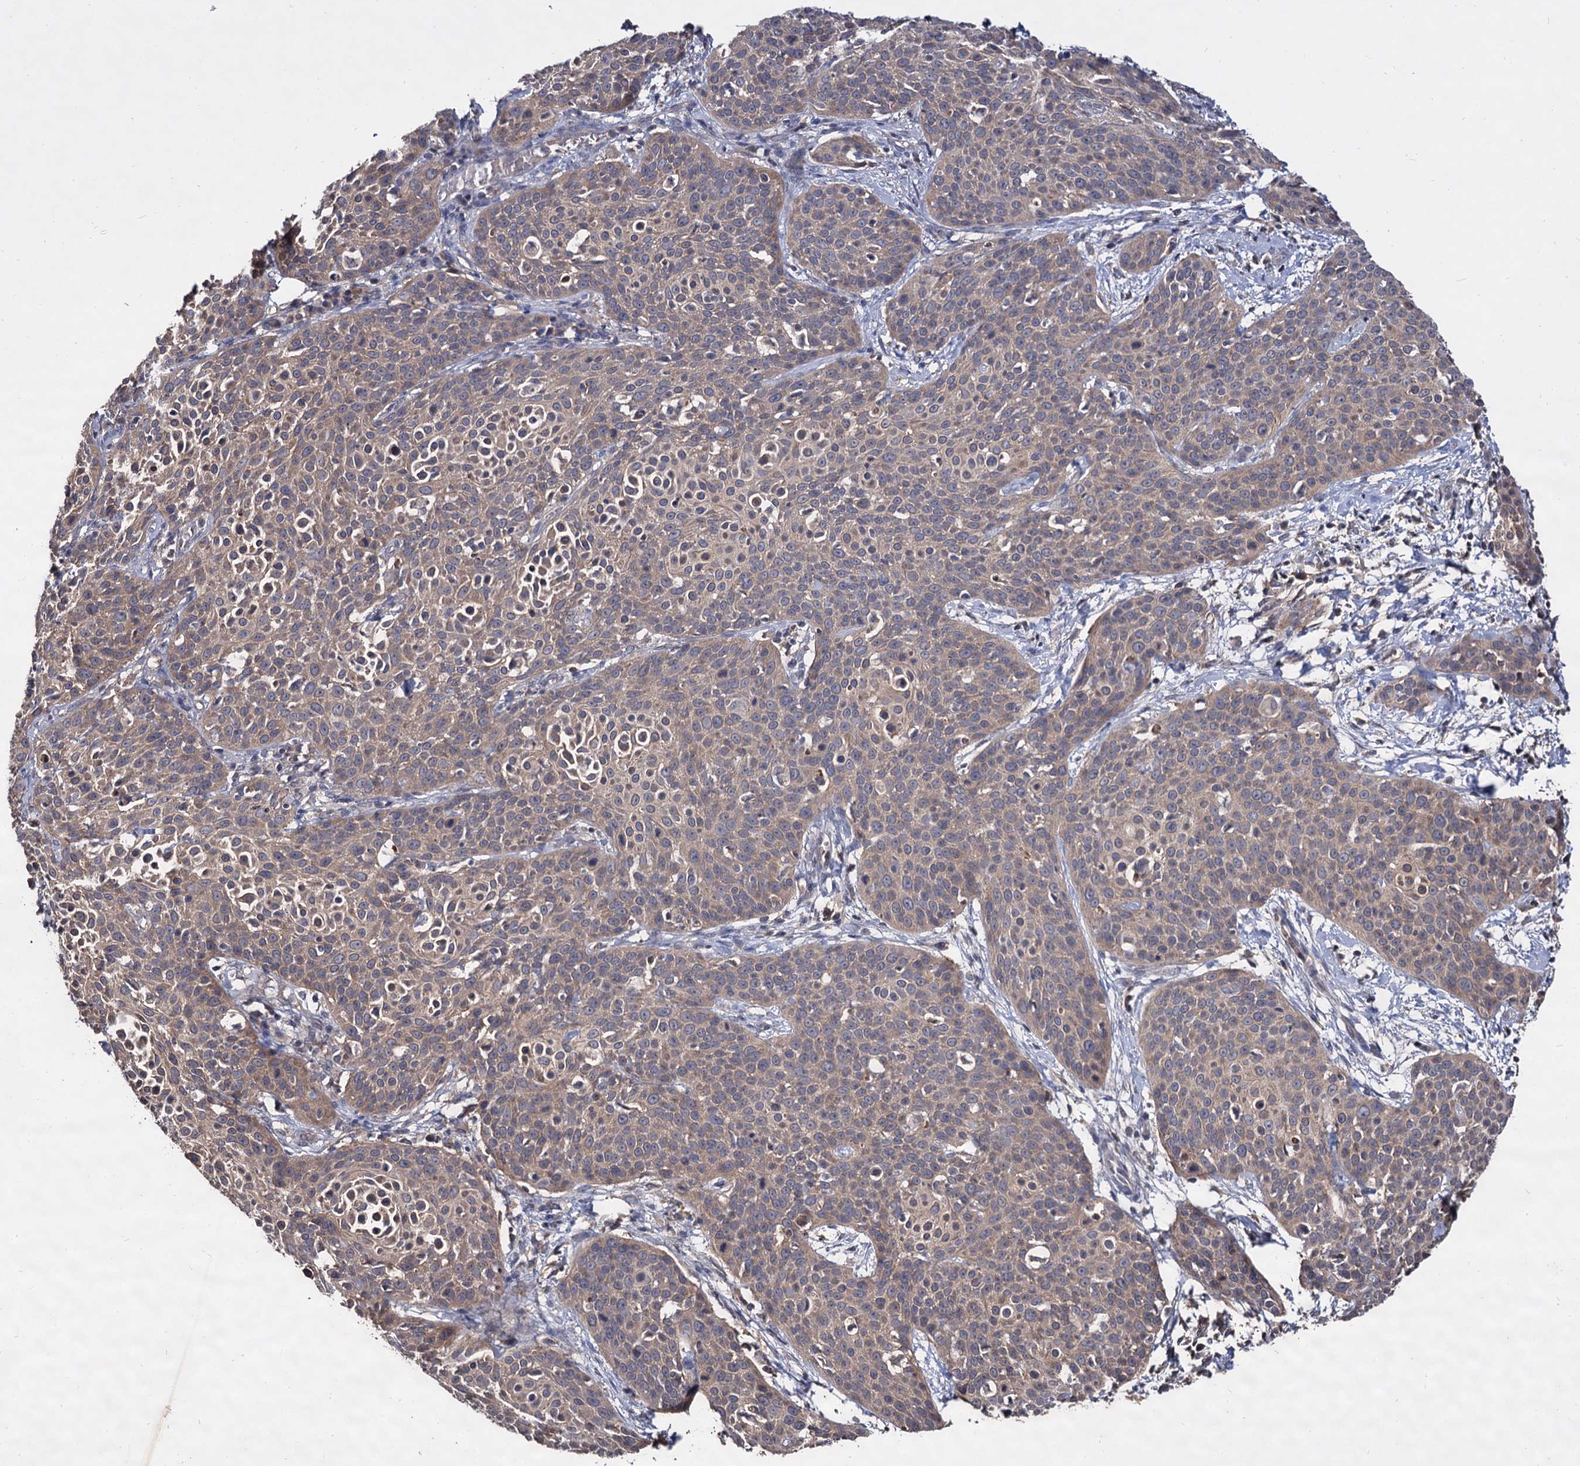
{"staining": {"intensity": "moderate", "quantity": ">75%", "location": "cytoplasmic/membranous"}, "tissue": "cervical cancer", "cell_type": "Tumor cells", "image_type": "cancer", "snomed": [{"axis": "morphology", "description": "Squamous cell carcinoma, NOS"}, {"axis": "topography", "description": "Cervix"}], "caption": "Cervical cancer (squamous cell carcinoma) tissue shows moderate cytoplasmic/membranous positivity in about >75% of tumor cells The staining is performed using DAB brown chromogen to label protein expression. The nuclei are counter-stained blue using hematoxylin.", "gene": "ARFIP2", "patient": {"sex": "female", "age": 38}}